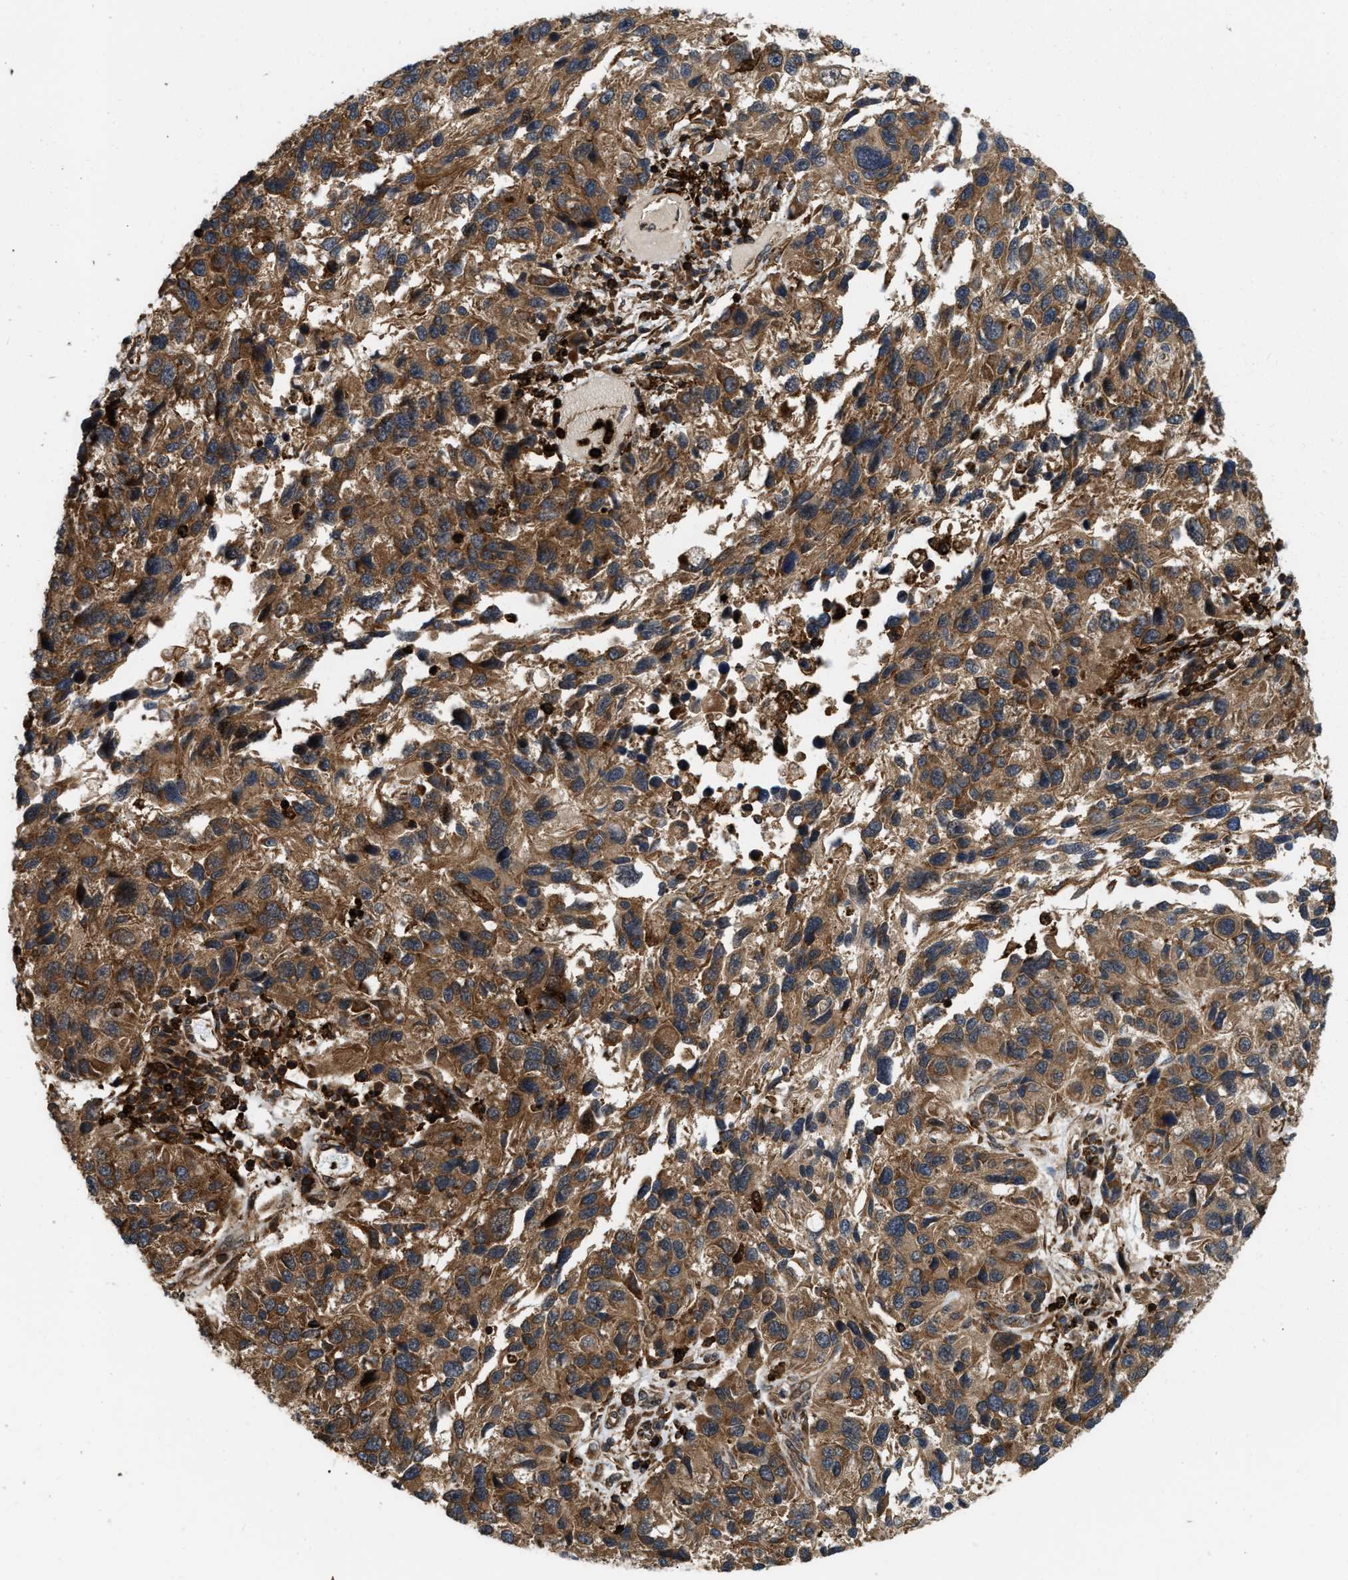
{"staining": {"intensity": "moderate", "quantity": ">75%", "location": "cytoplasmic/membranous"}, "tissue": "melanoma", "cell_type": "Tumor cells", "image_type": "cancer", "snomed": [{"axis": "morphology", "description": "Malignant melanoma, NOS"}, {"axis": "topography", "description": "Skin"}], "caption": "A histopathology image of malignant melanoma stained for a protein displays moderate cytoplasmic/membranous brown staining in tumor cells.", "gene": "IQCE", "patient": {"sex": "male", "age": 53}}